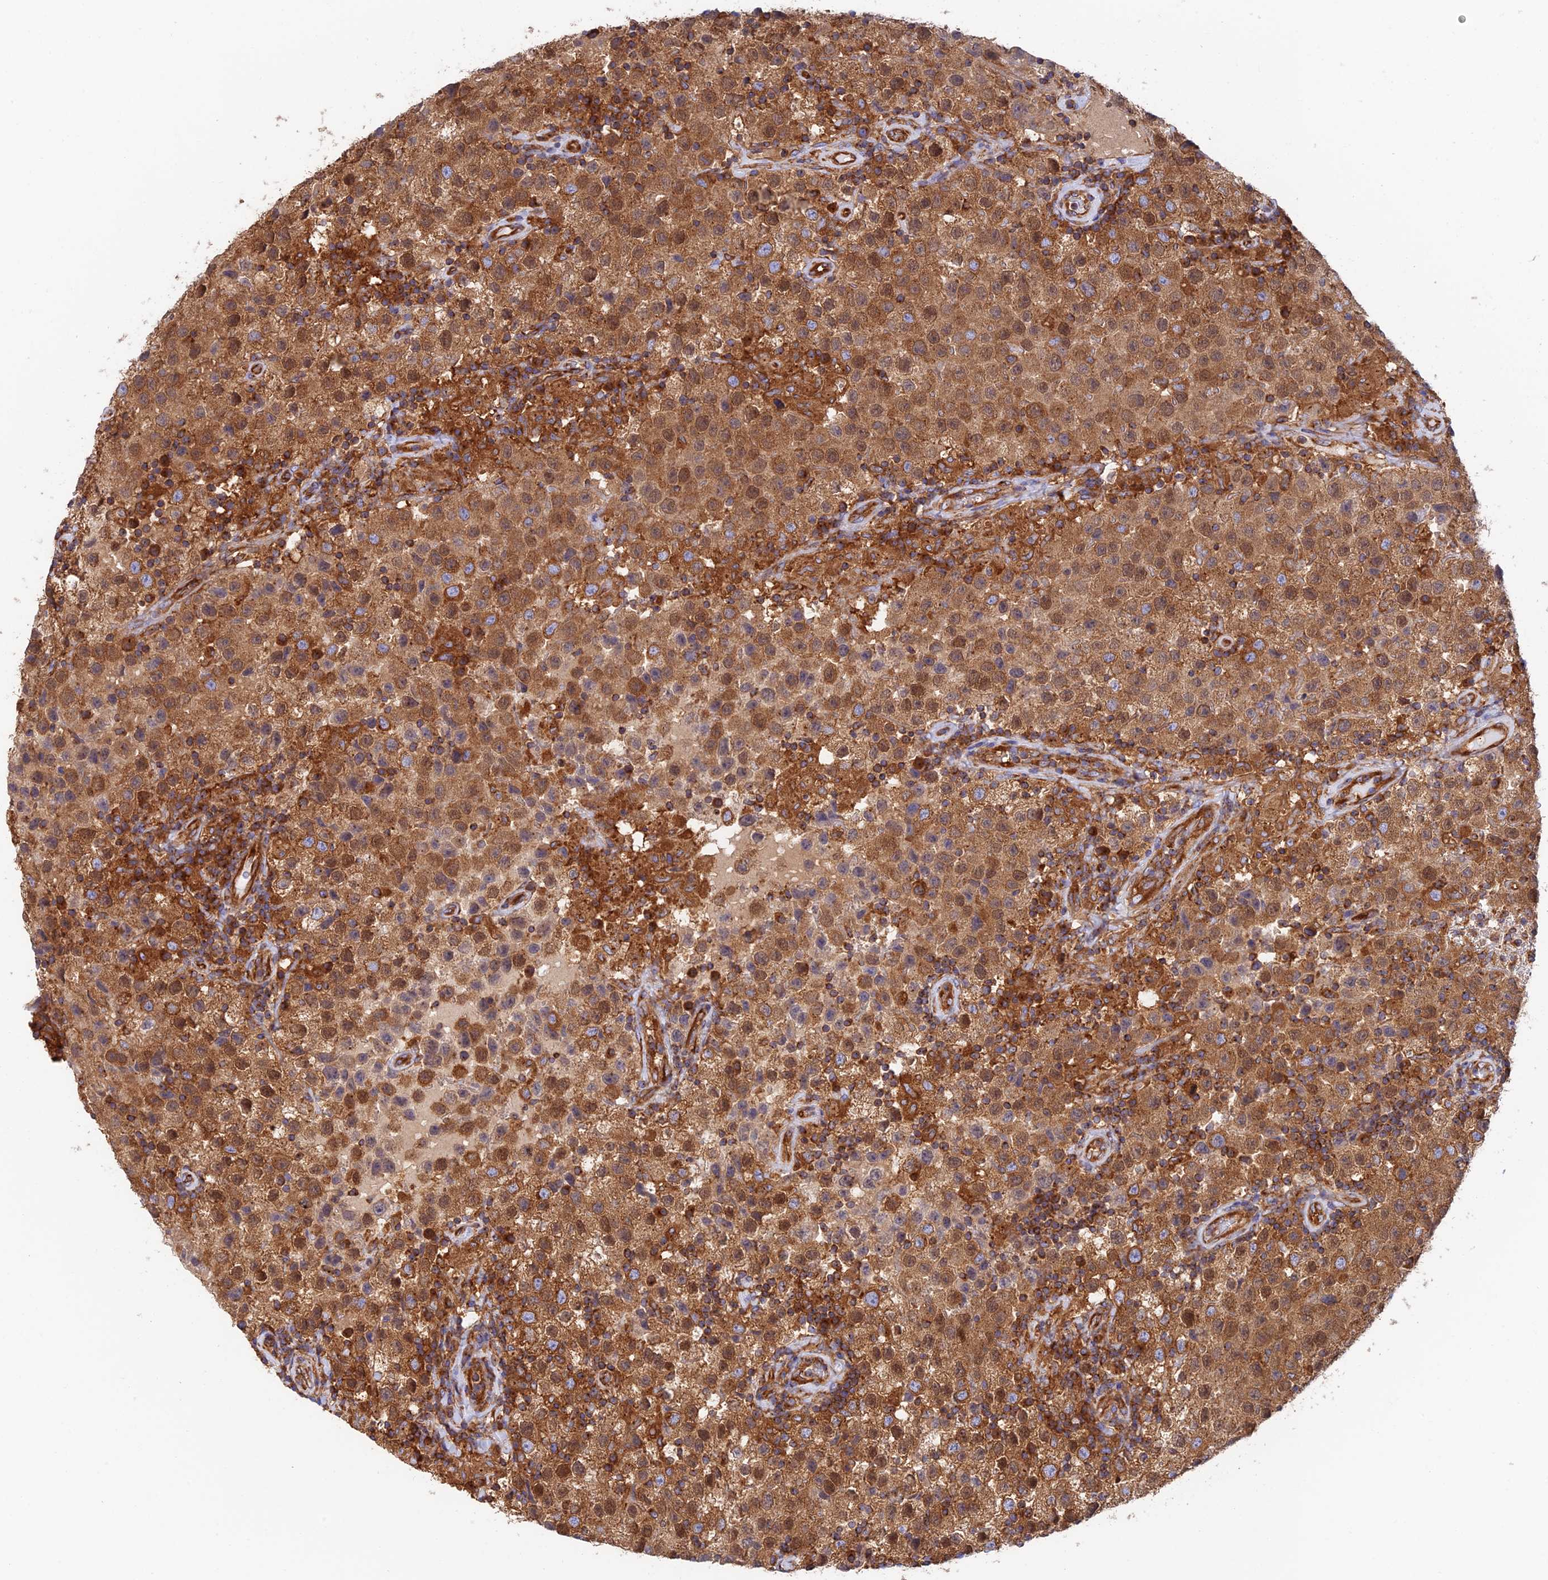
{"staining": {"intensity": "moderate", "quantity": ">75%", "location": "cytoplasmic/membranous"}, "tissue": "testis cancer", "cell_type": "Tumor cells", "image_type": "cancer", "snomed": [{"axis": "morphology", "description": "Seminoma, NOS"}, {"axis": "morphology", "description": "Carcinoma, Embryonal, NOS"}, {"axis": "topography", "description": "Testis"}], "caption": "DAB immunohistochemical staining of human testis cancer reveals moderate cytoplasmic/membranous protein expression in about >75% of tumor cells.", "gene": "DCTN2", "patient": {"sex": "male", "age": 41}}